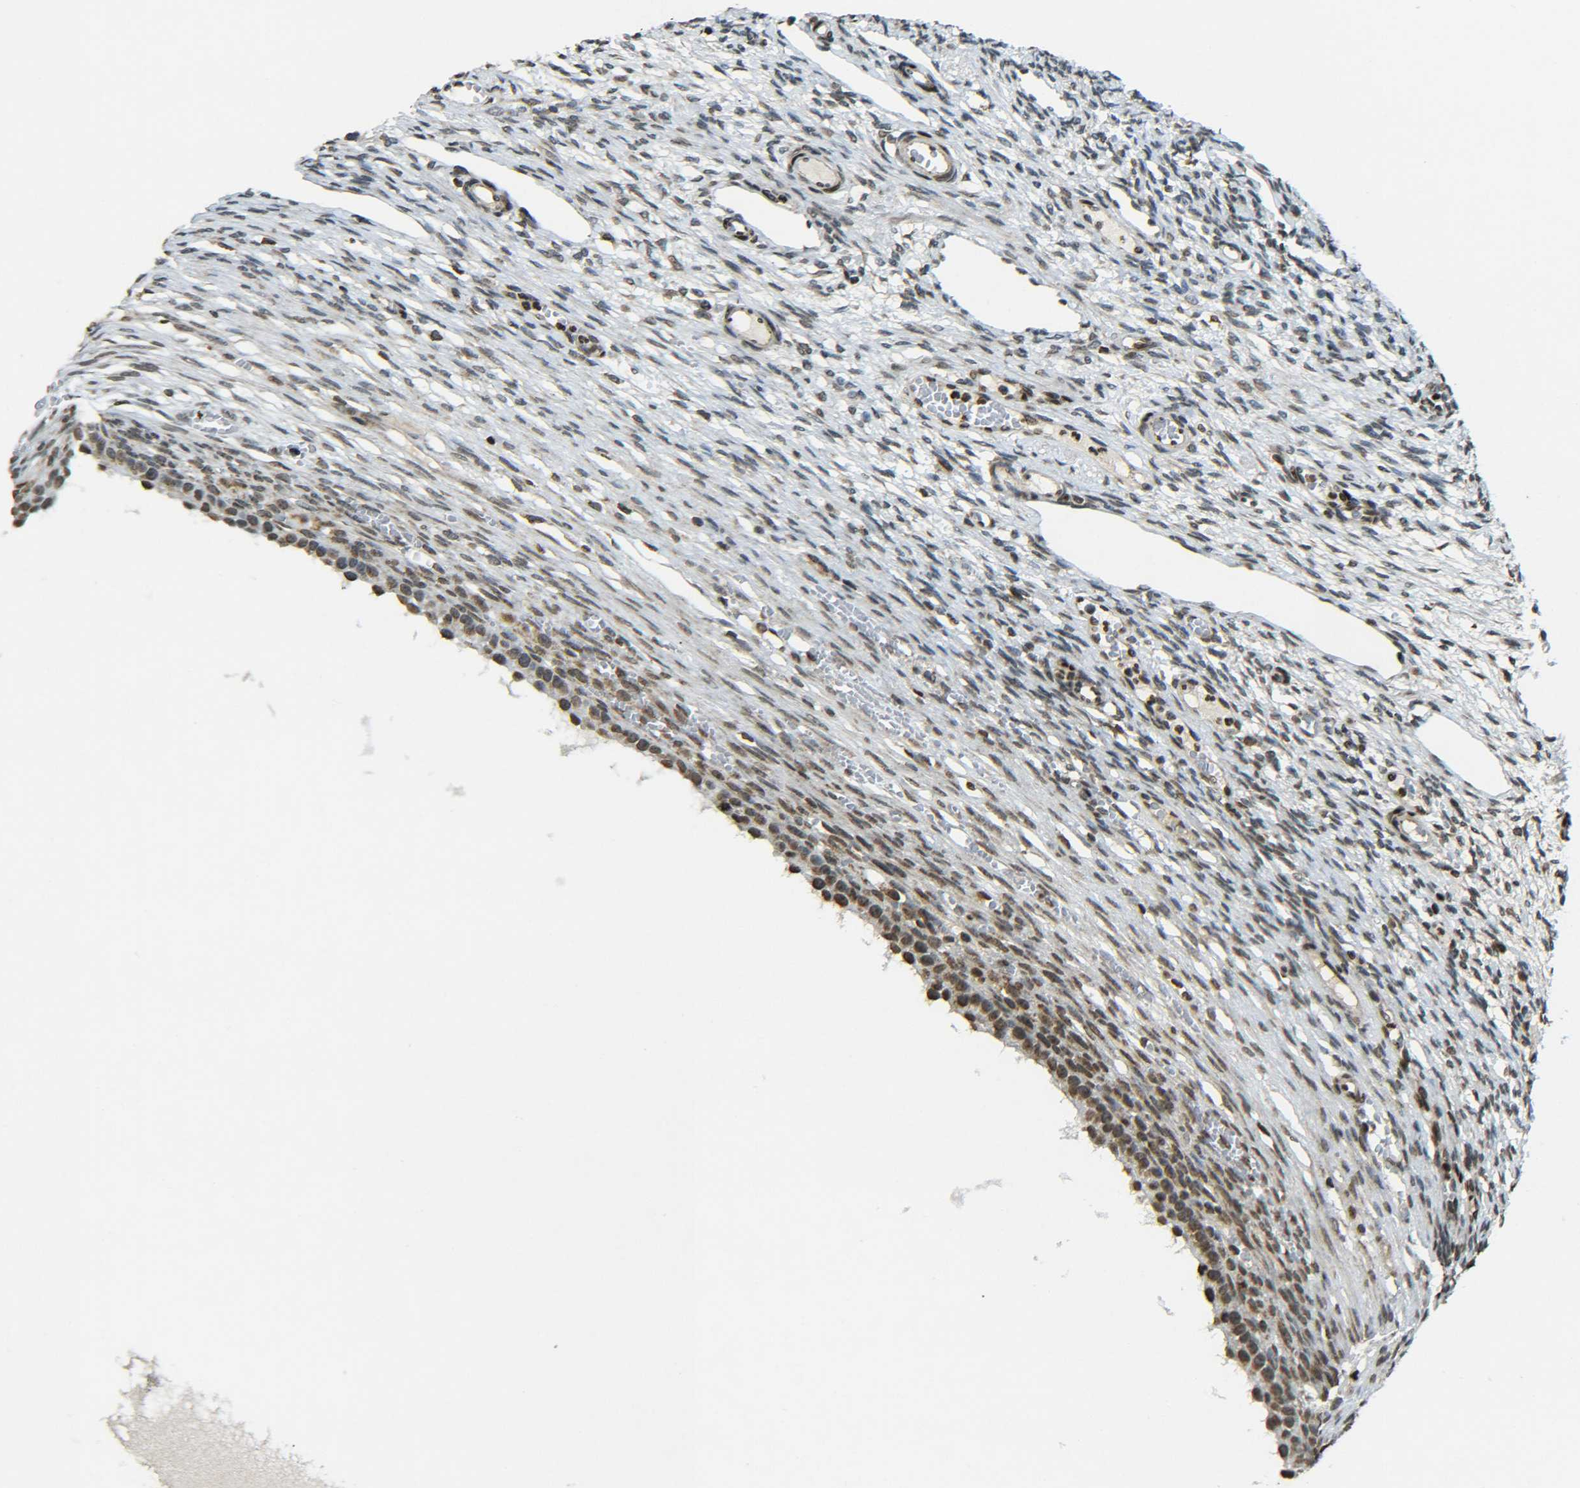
{"staining": {"intensity": "moderate", "quantity": "25%-75%", "location": "nuclear"}, "tissue": "ovary", "cell_type": "Ovarian stroma cells", "image_type": "normal", "snomed": [{"axis": "morphology", "description": "Normal tissue, NOS"}, {"axis": "topography", "description": "Ovary"}], "caption": "A brown stain highlights moderate nuclear positivity of a protein in ovarian stroma cells of benign ovary. The protein of interest is stained brown, and the nuclei are stained in blue (DAB (3,3'-diaminobenzidine) IHC with brightfield microscopy, high magnification).", "gene": "NEUROG2", "patient": {"sex": "female", "age": 33}}